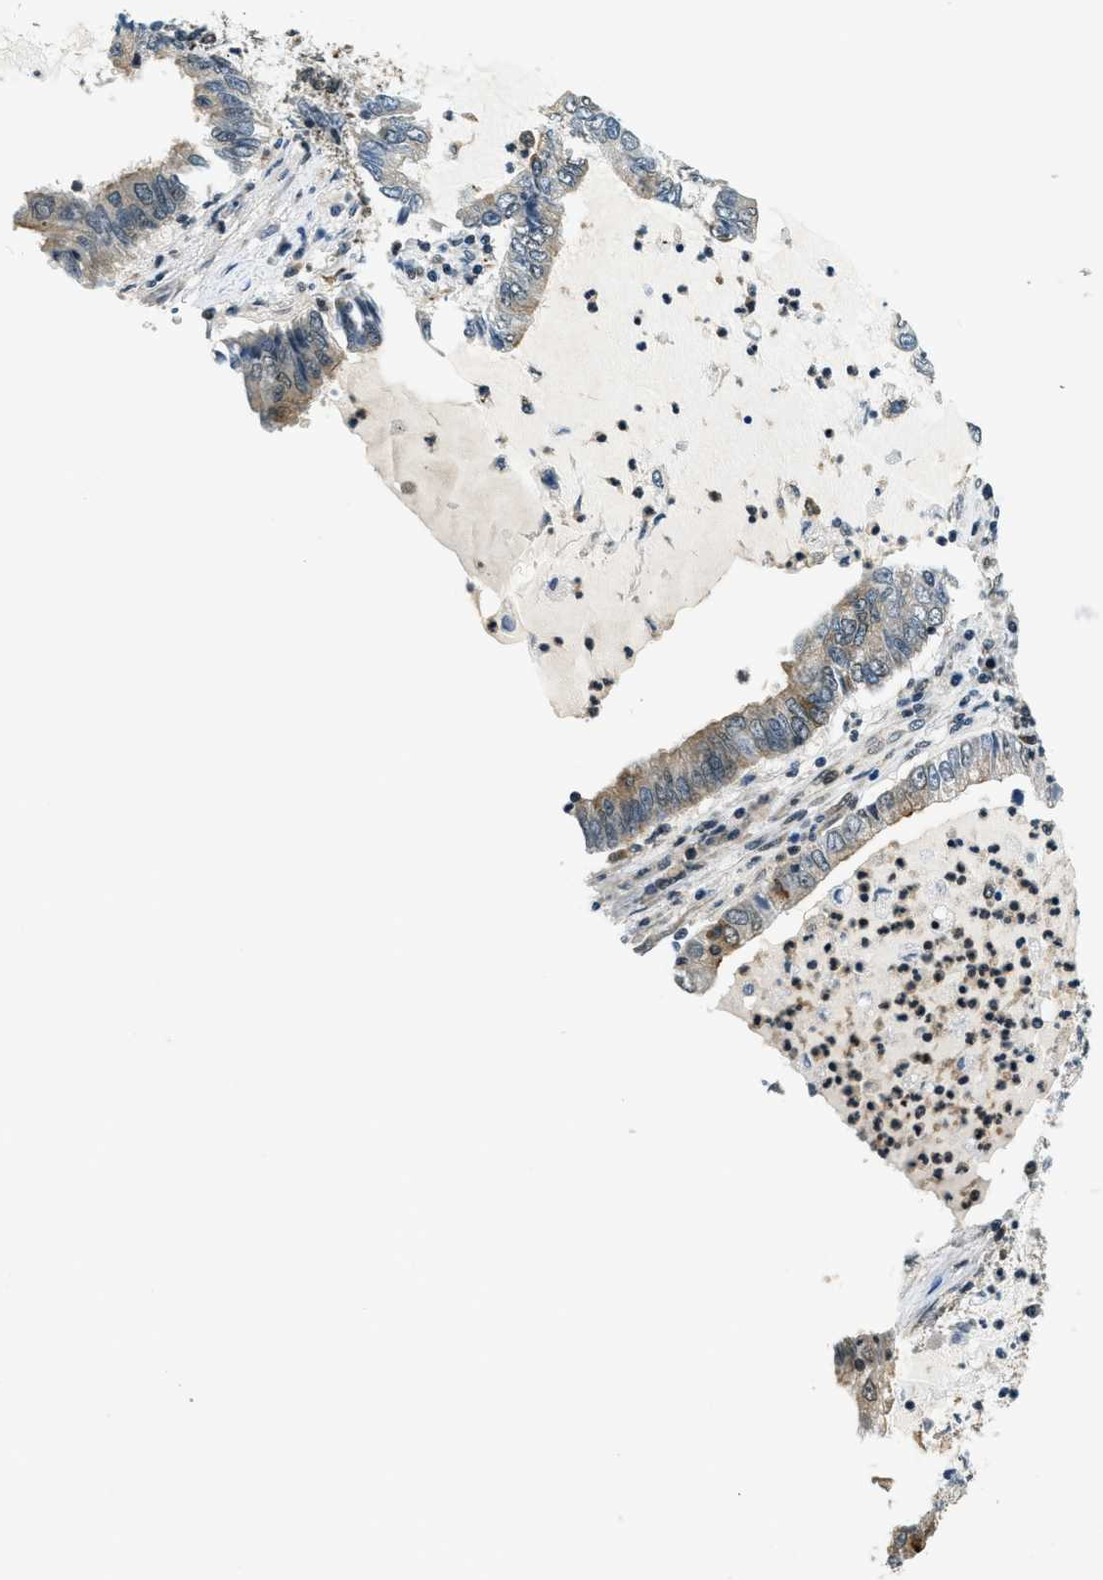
{"staining": {"intensity": "weak", "quantity": "<25%", "location": "cytoplasmic/membranous"}, "tissue": "lung cancer", "cell_type": "Tumor cells", "image_type": "cancer", "snomed": [{"axis": "morphology", "description": "Adenocarcinoma, NOS"}, {"axis": "topography", "description": "Lung"}], "caption": "High magnification brightfield microscopy of lung adenocarcinoma stained with DAB (3,3'-diaminobenzidine) (brown) and counterstained with hematoxylin (blue): tumor cells show no significant expression.", "gene": "RAB11FIP1", "patient": {"sex": "female", "age": 51}}